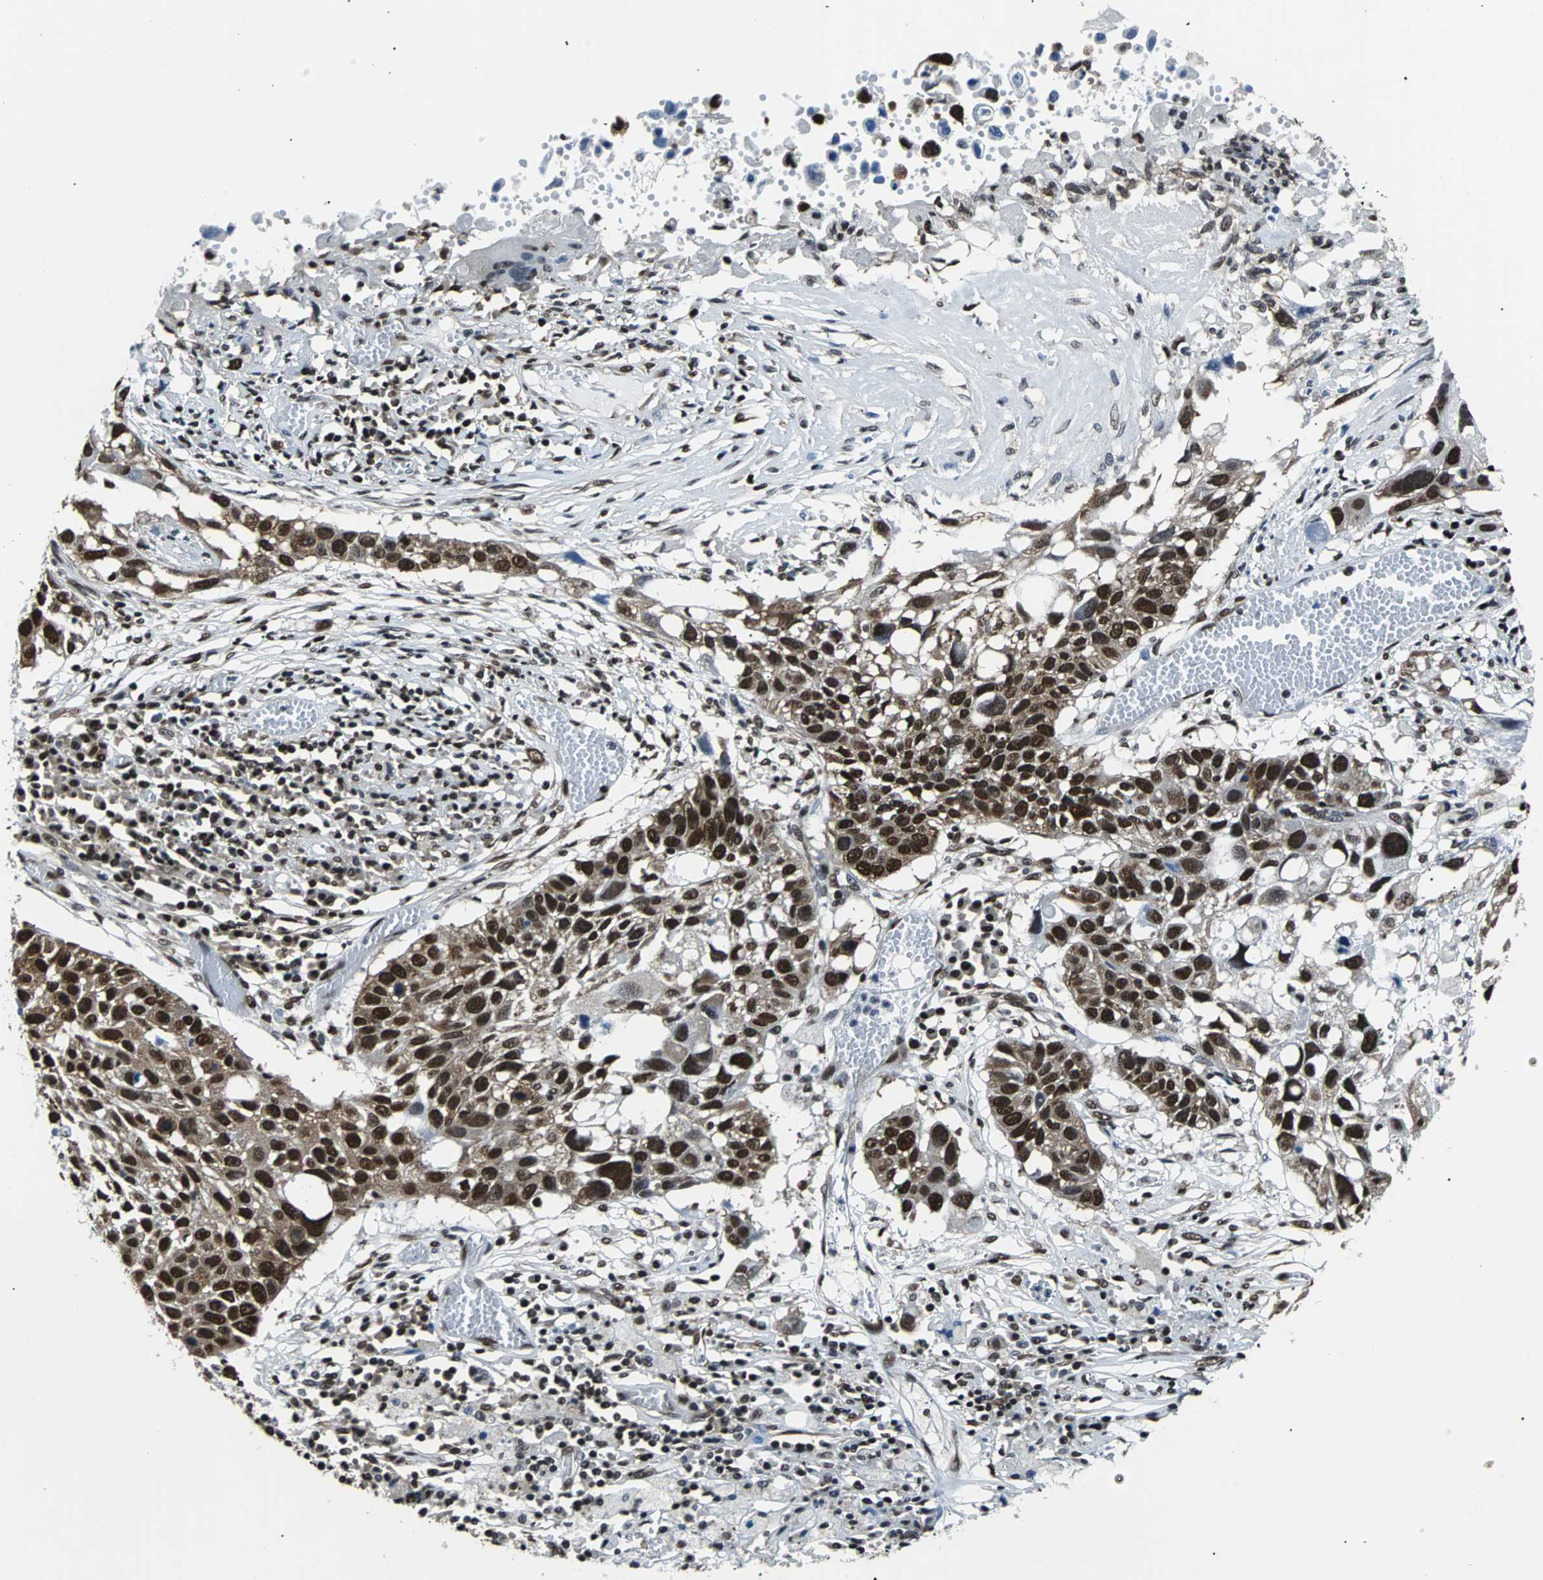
{"staining": {"intensity": "strong", "quantity": ">75%", "location": "cytoplasmic/membranous,nuclear"}, "tissue": "lung cancer", "cell_type": "Tumor cells", "image_type": "cancer", "snomed": [{"axis": "morphology", "description": "Squamous cell carcinoma, NOS"}, {"axis": "topography", "description": "Lung"}], "caption": "DAB immunohistochemical staining of lung squamous cell carcinoma shows strong cytoplasmic/membranous and nuclear protein expression in approximately >75% of tumor cells.", "gene": "FUBP1", "patient": {"sex": "male", "age": 71}}